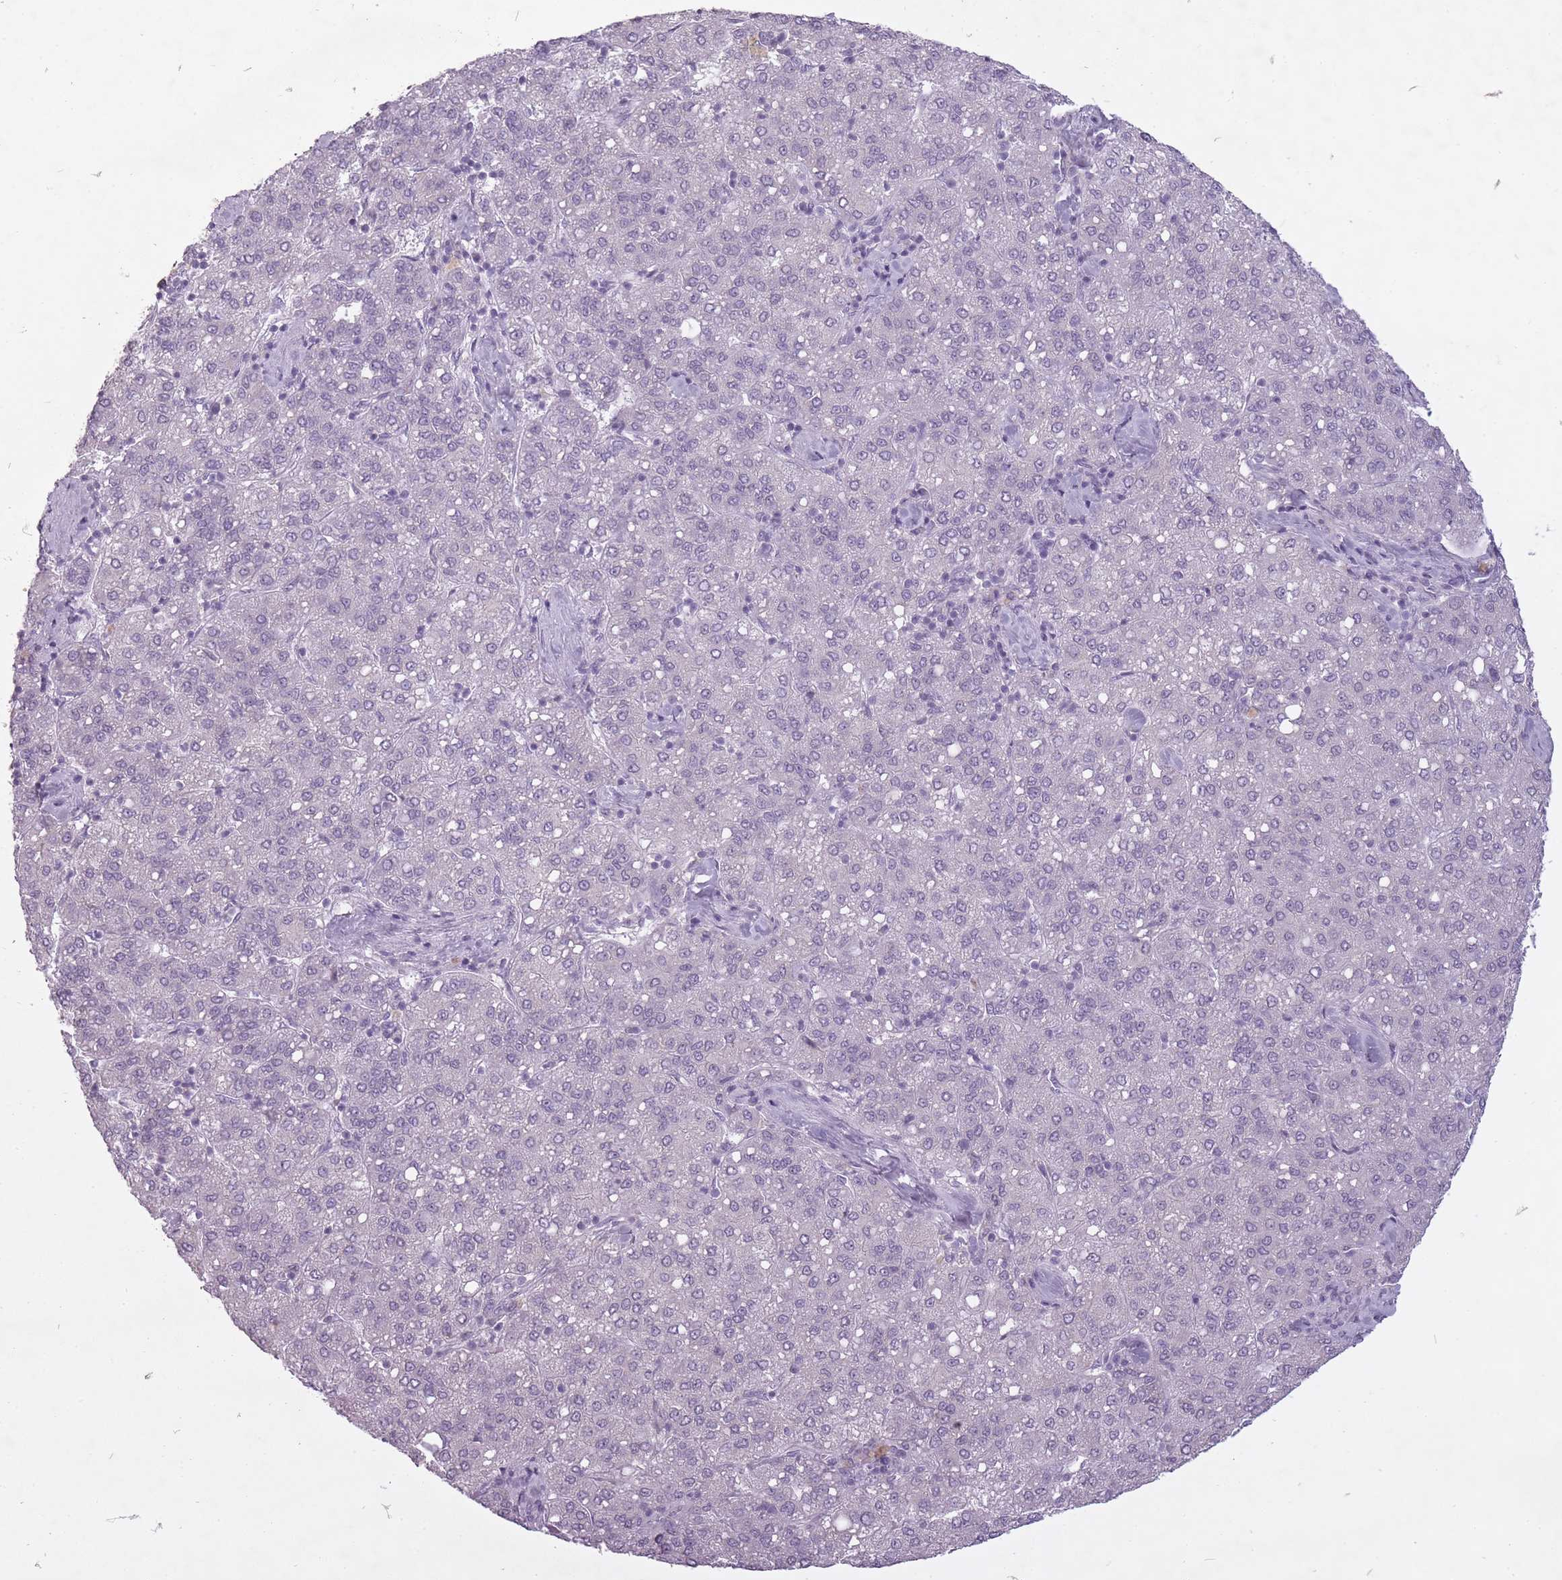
{"staining": {"intensity": "negative", "quantity": "none", "location": "none"}, "tissue": "liver cancer", "cell_type": "Tumor cells", "image_type": "cancer", "snomed": [{"axis": "morphology", "description": "Carcinoma, Hepatocellular, NOS"}, {"axis": "topography", "description": "Liver"}], "caption": "Tumor cells show no significant staining in liver hepatocellular carcinoma. The staining is performed using DAB brown chromogen with nuclei counter-stained in using hematoxylin.", "gene": "FAM43B", "patient": {"sex": "male", "age": 65}}